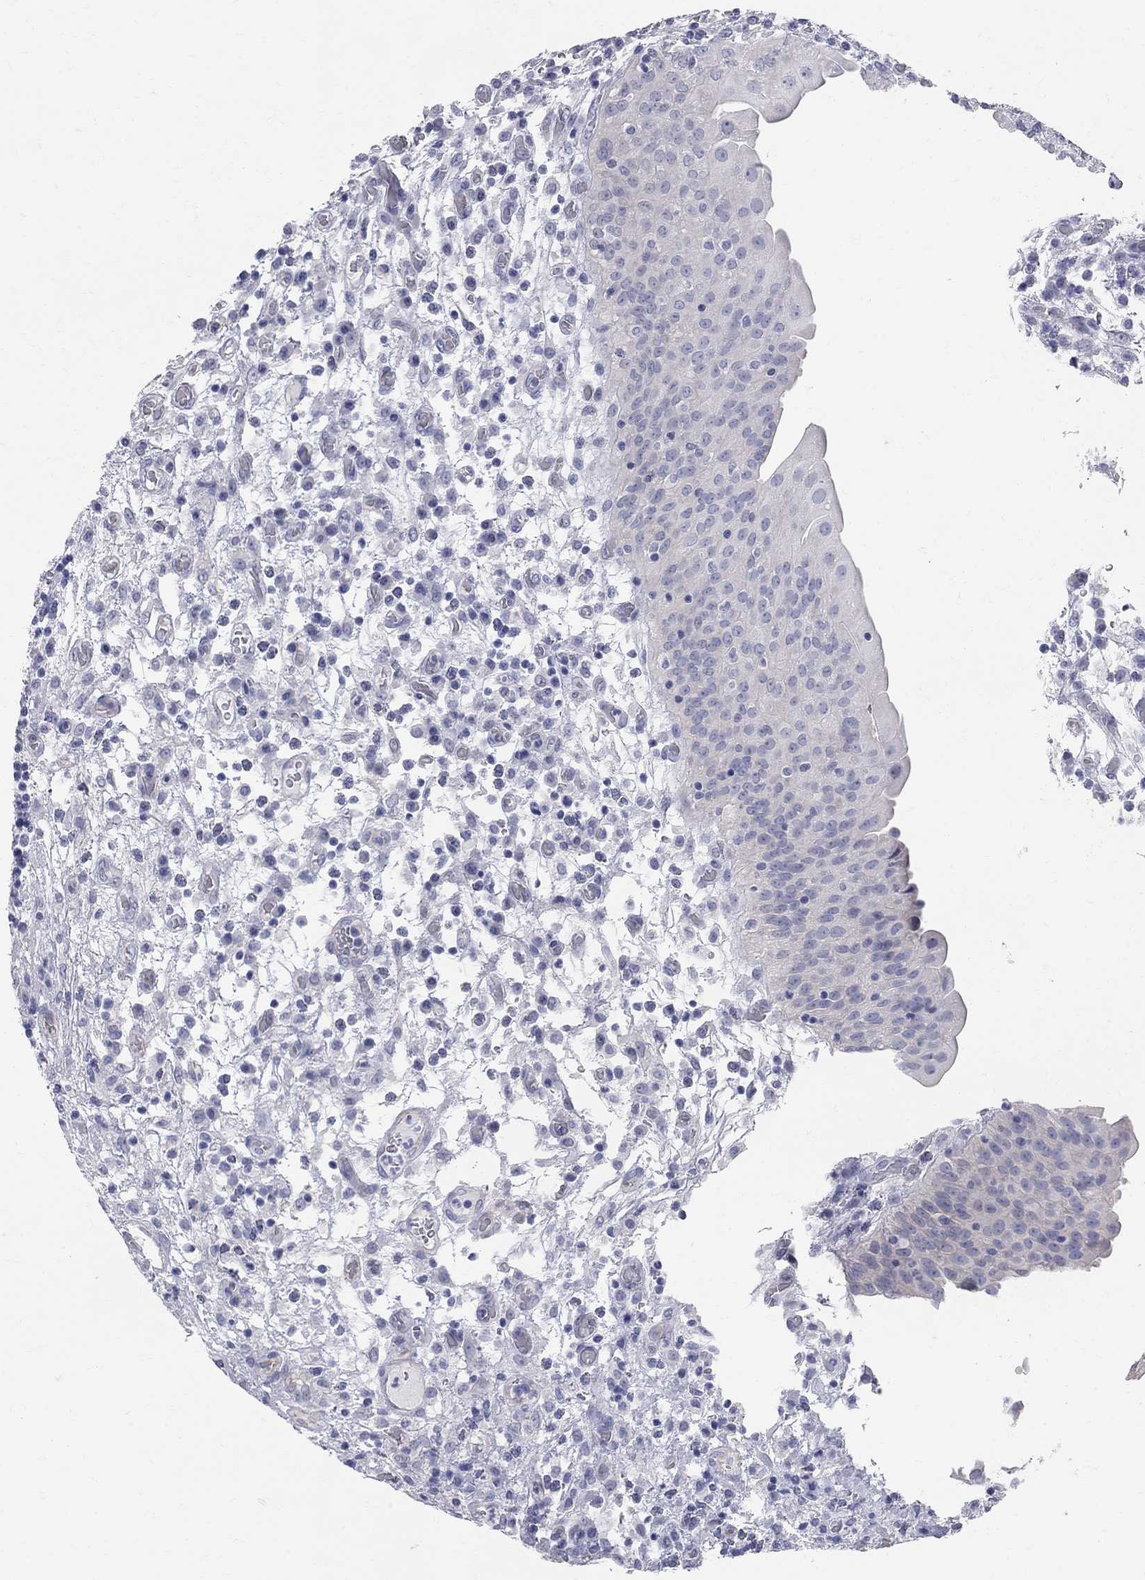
{"staining": {"intensity": "negative", "quantity": "none", "location": "none"}, "tissue": "urothelial cancer", "cell_type": "Tumor cells", "image_type": "cancer", "snomed": [{"axis": "morphology", "description": "Urothelial carcinoma, High grade"}, {"axis": "topography", "description": "Urinary bladder"}], "caption": "Urothelial cancer stained for a protein using IHC displays no expression tumor cells.", "gene": "AOX1", "patient": {"sex": "male", "age": 60}}